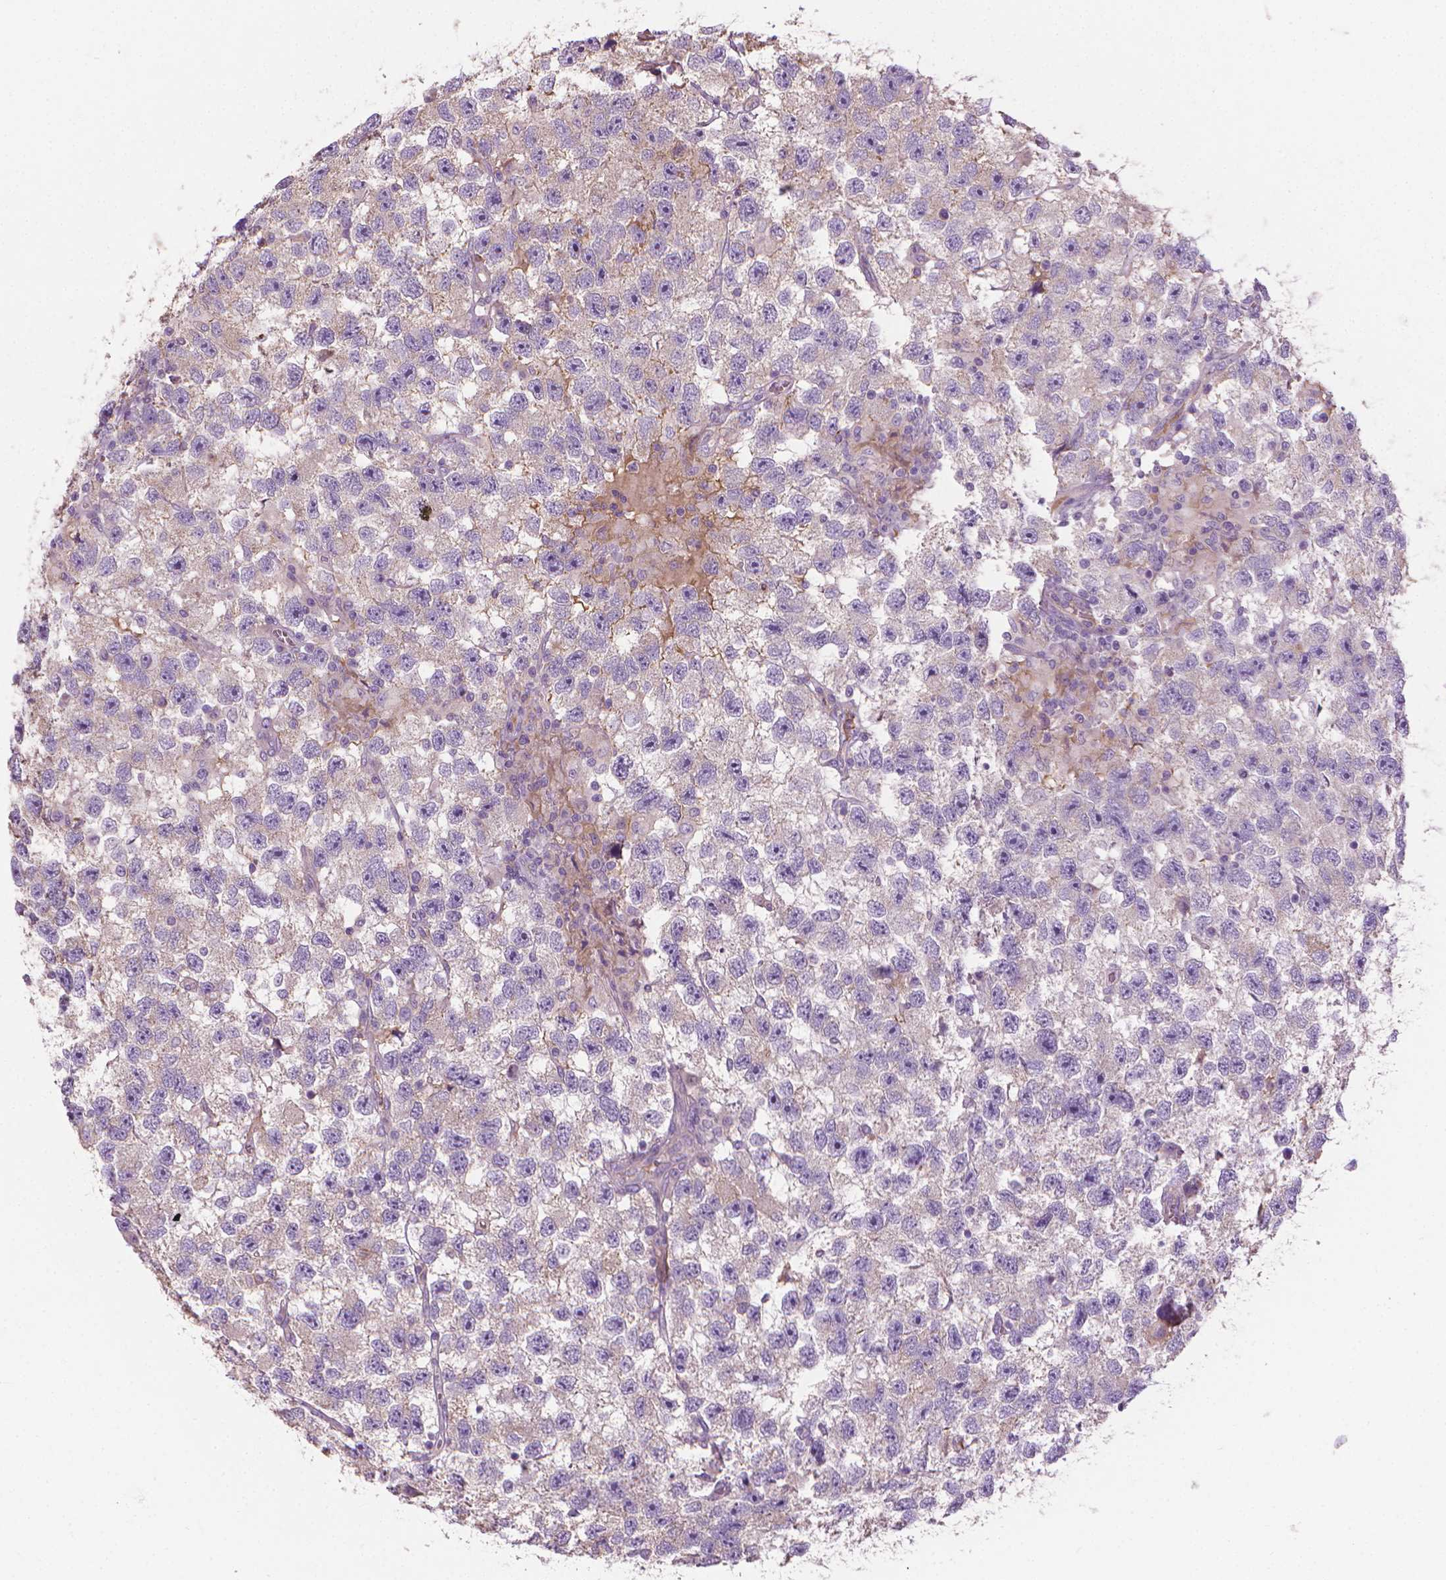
{"staining": {"intensity": "weak", "quantity": "<25%", "location": "cytoplasmic/membranous"}, "tissue": "testis cancer", "cell_type": "Tumor cells", "image_type": "cancer", "snomed": [{"axis": "morphology", "description": "Seminoma, NOS"}, {"axis": "topography", "description": "Testis"}], "caption": "Tumor cells are negative for brown protein staining in testis seminoma.", "gene": "RIIAD1", "patient": {"sex": "male", "age": 26}}